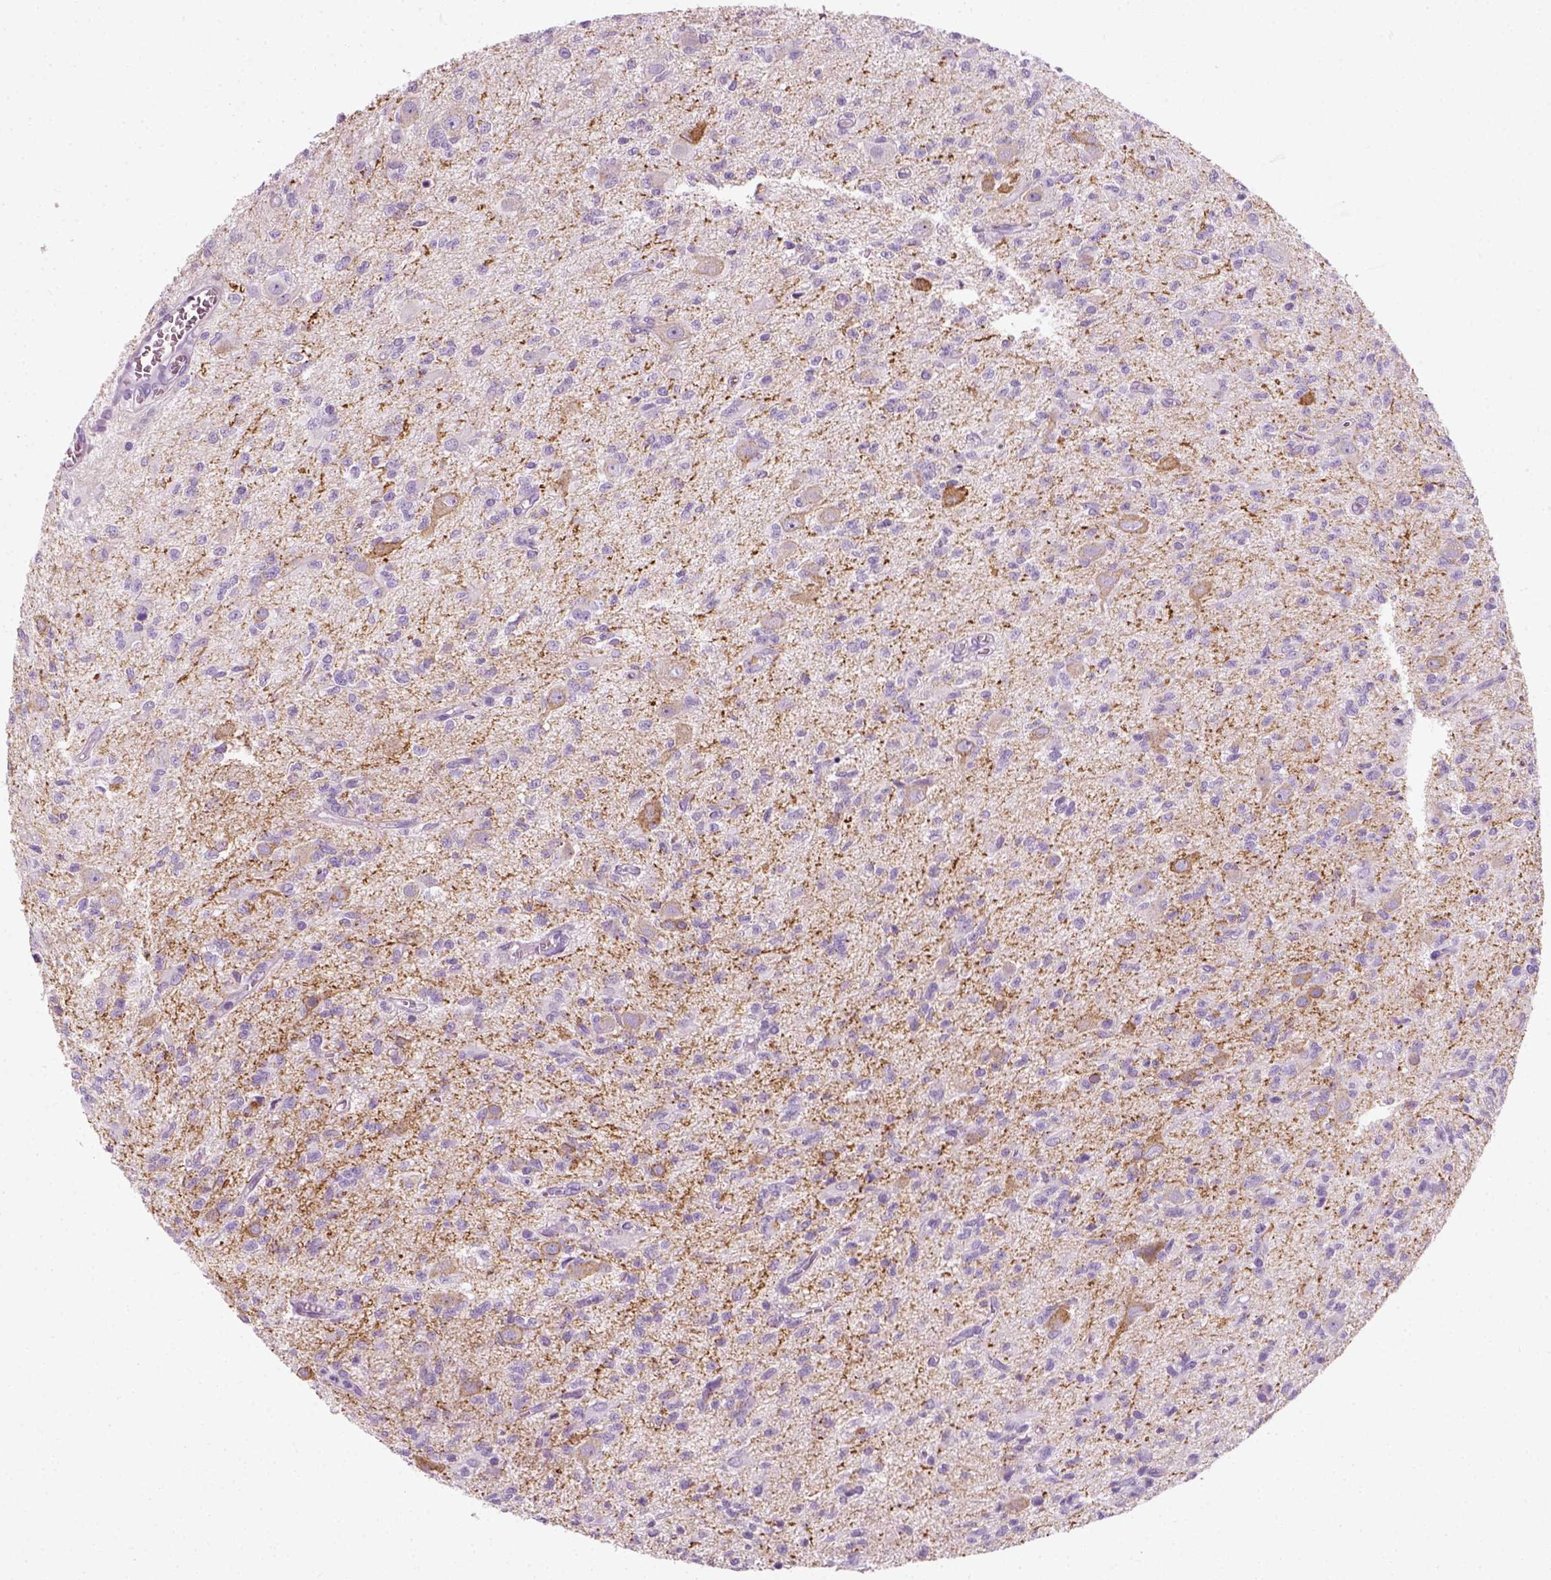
{"staining": {"intensity": "negative", "quantity": "none", "location": "none"}, "tissue": "glioma", "cell_type": "Tumor cells", "image_type": "cancer", "snomed": [{"axis": "morphology", "description": "Glioma, malignant, Low grade"}, {"axis": "topography", "description": "Brain"}], "caption": "The IHC image has no significant expression in tumor cells of glioma tissue.", "gene": "SLC12A5", "patient": {"sex": "male", "age": 64}}